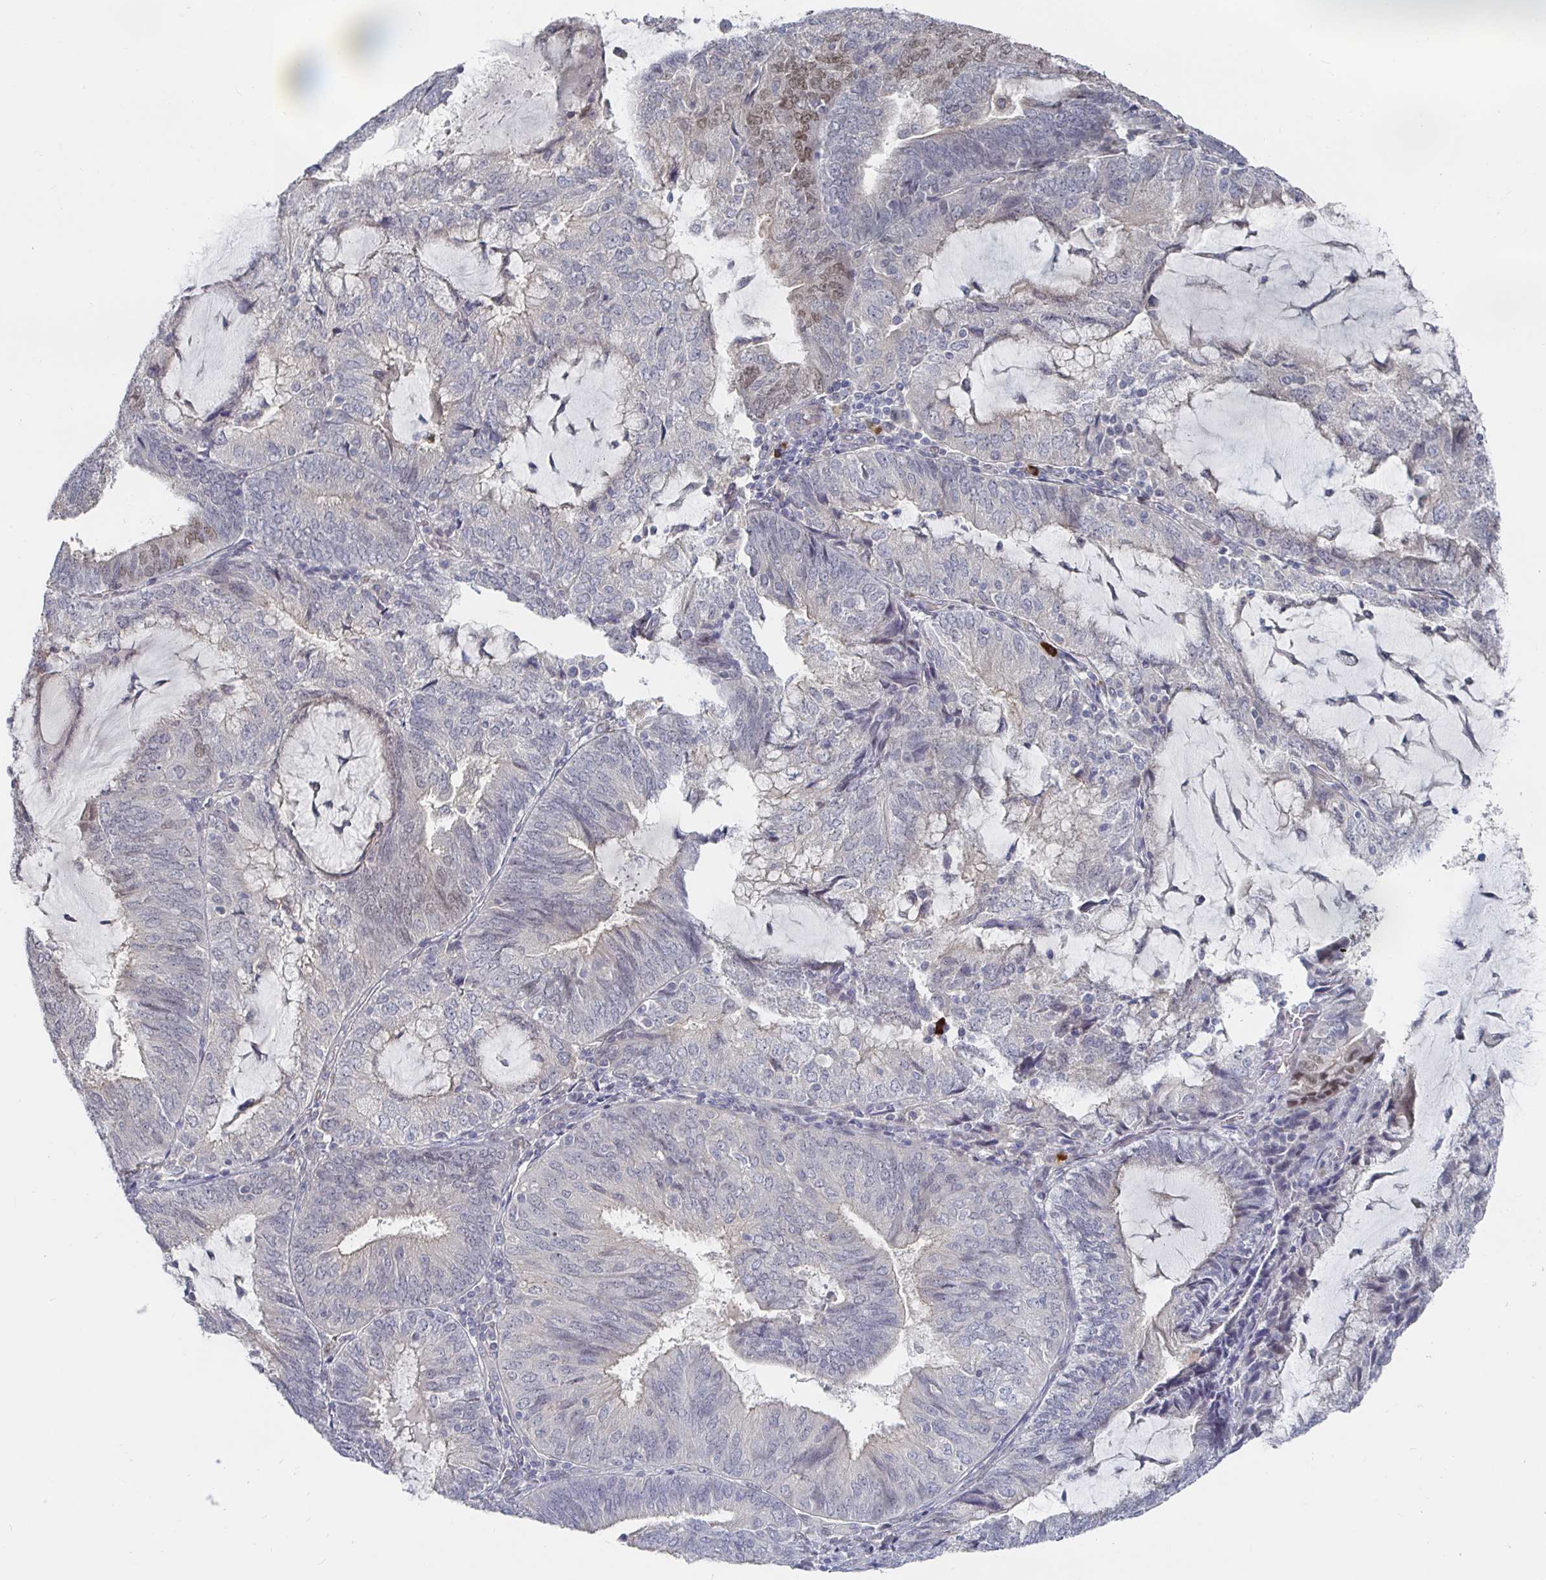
{"staining": {"intensity": "weak", "quantity": "<25%", "location": "nuclear"}, "tissue": "endometrial cancer", "cell_type": "Tumor cells", "image_type": "cancer", "snomed": [{"axis": "morphology", "description": "Adenocarcinoma, NOS"}, {"axis": "topography", "description": "Endometrium"}], "caption": "There is no significant staining in tumor cells of endometrial cancer.", "gene": "MEIS1", "patient": {"sex": "female", "age": 81}}